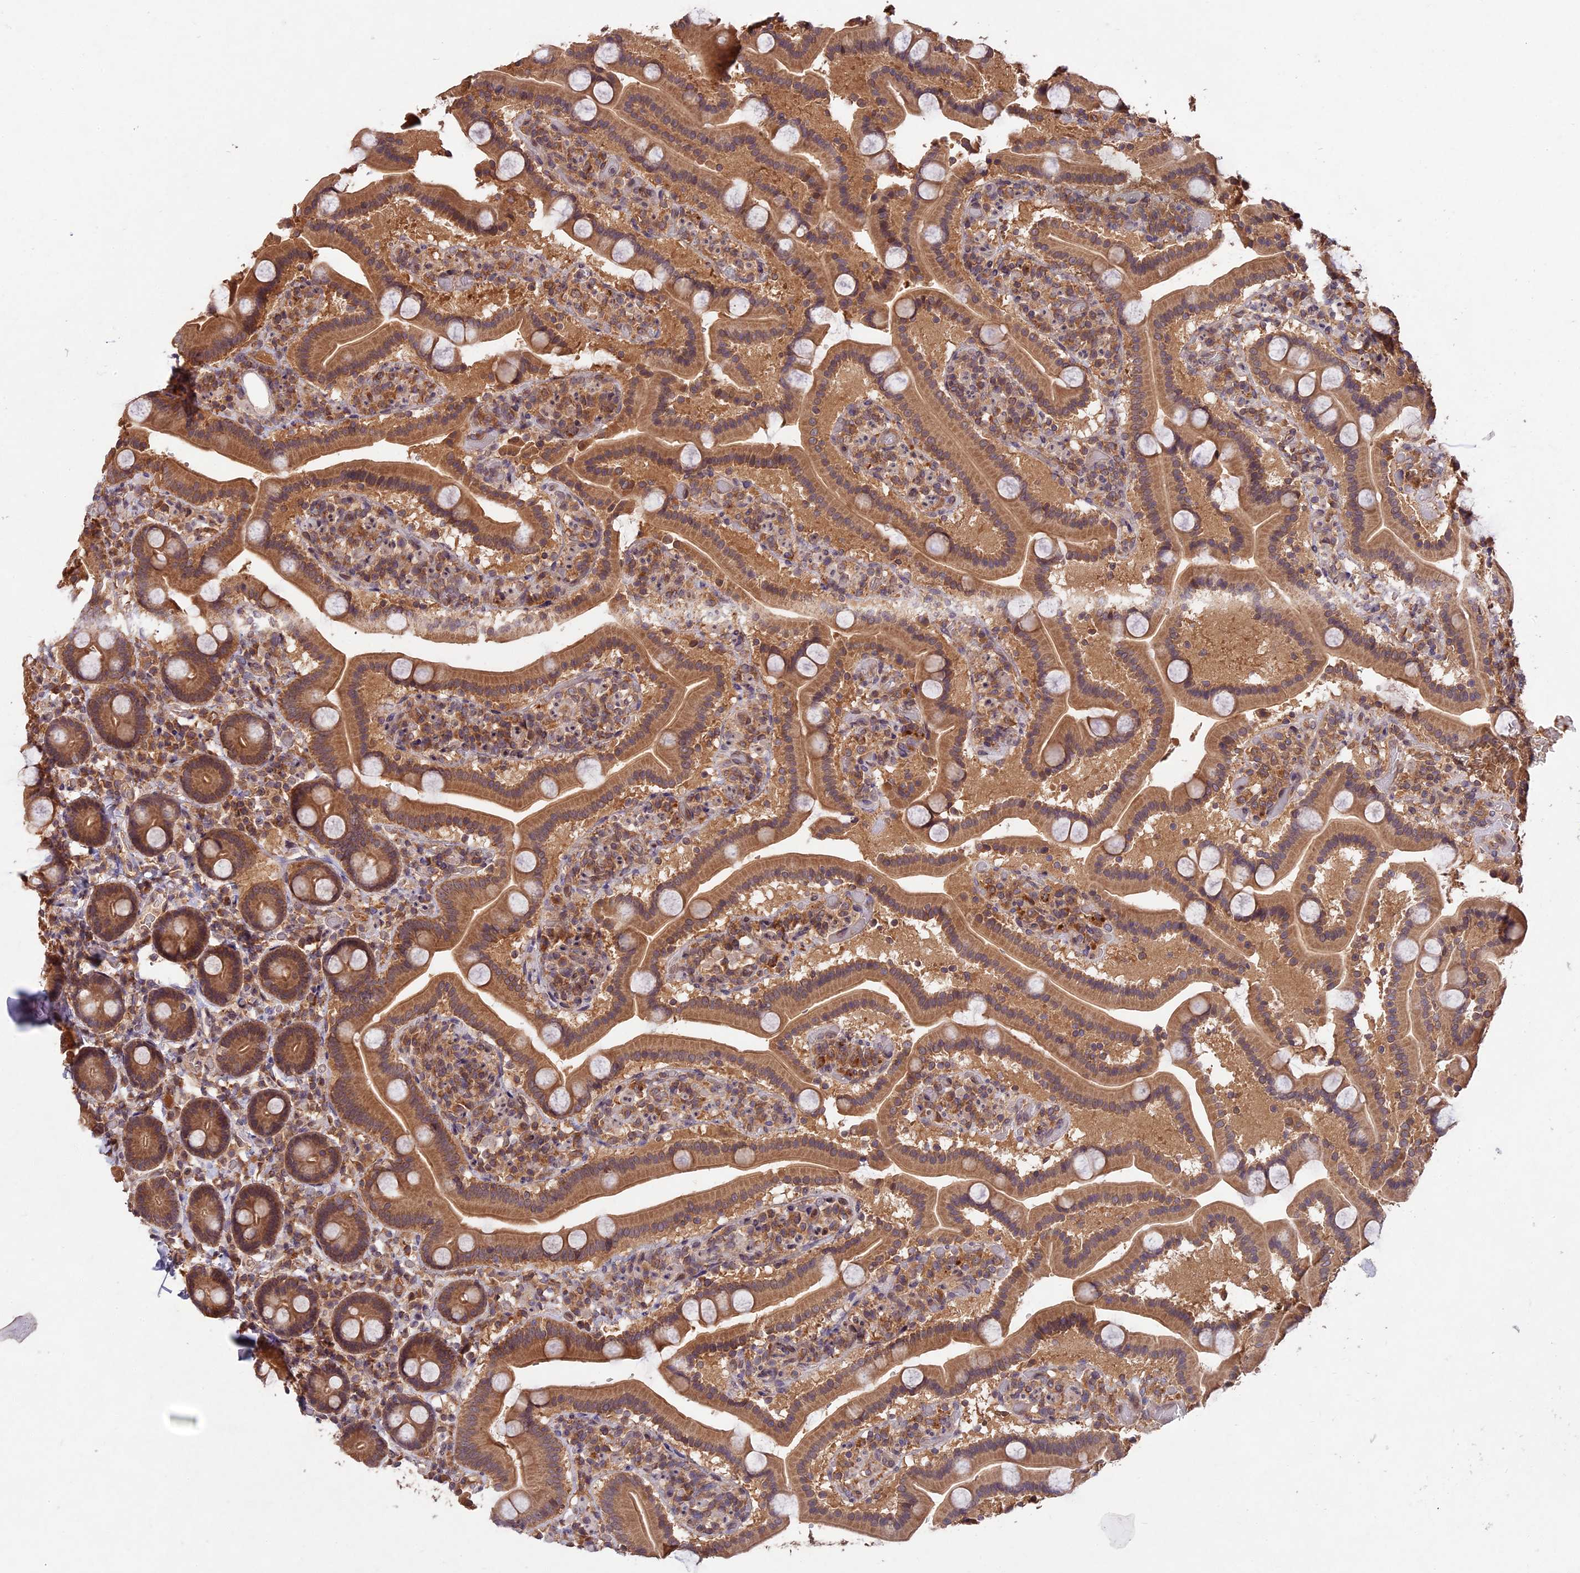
{"staining": {"intensity": "moderate", "quantity": ">75%", "location": "cytoplasmic/membranous"}, "tissue": "duodenum", "cell_type": "Glandular cells", "image_type": "normal", "snomed": [{"axis": "morphology", "description": "Normal tissue, NOS"}, {"axis": "topography", "description": "Duodenum"}], "caption": "A histopathology image of duodenum stained for a protein shows moderate cytoplasmic/membranous brown staining in glandular cells. The staining was performed using DAB to visualize the protein expression in brown, while the nuclei were stained in blue with hematoxylin (Magnification: 20x).", "gene": "CHAC1", "patient": {"sex": "male", "age": 55}}